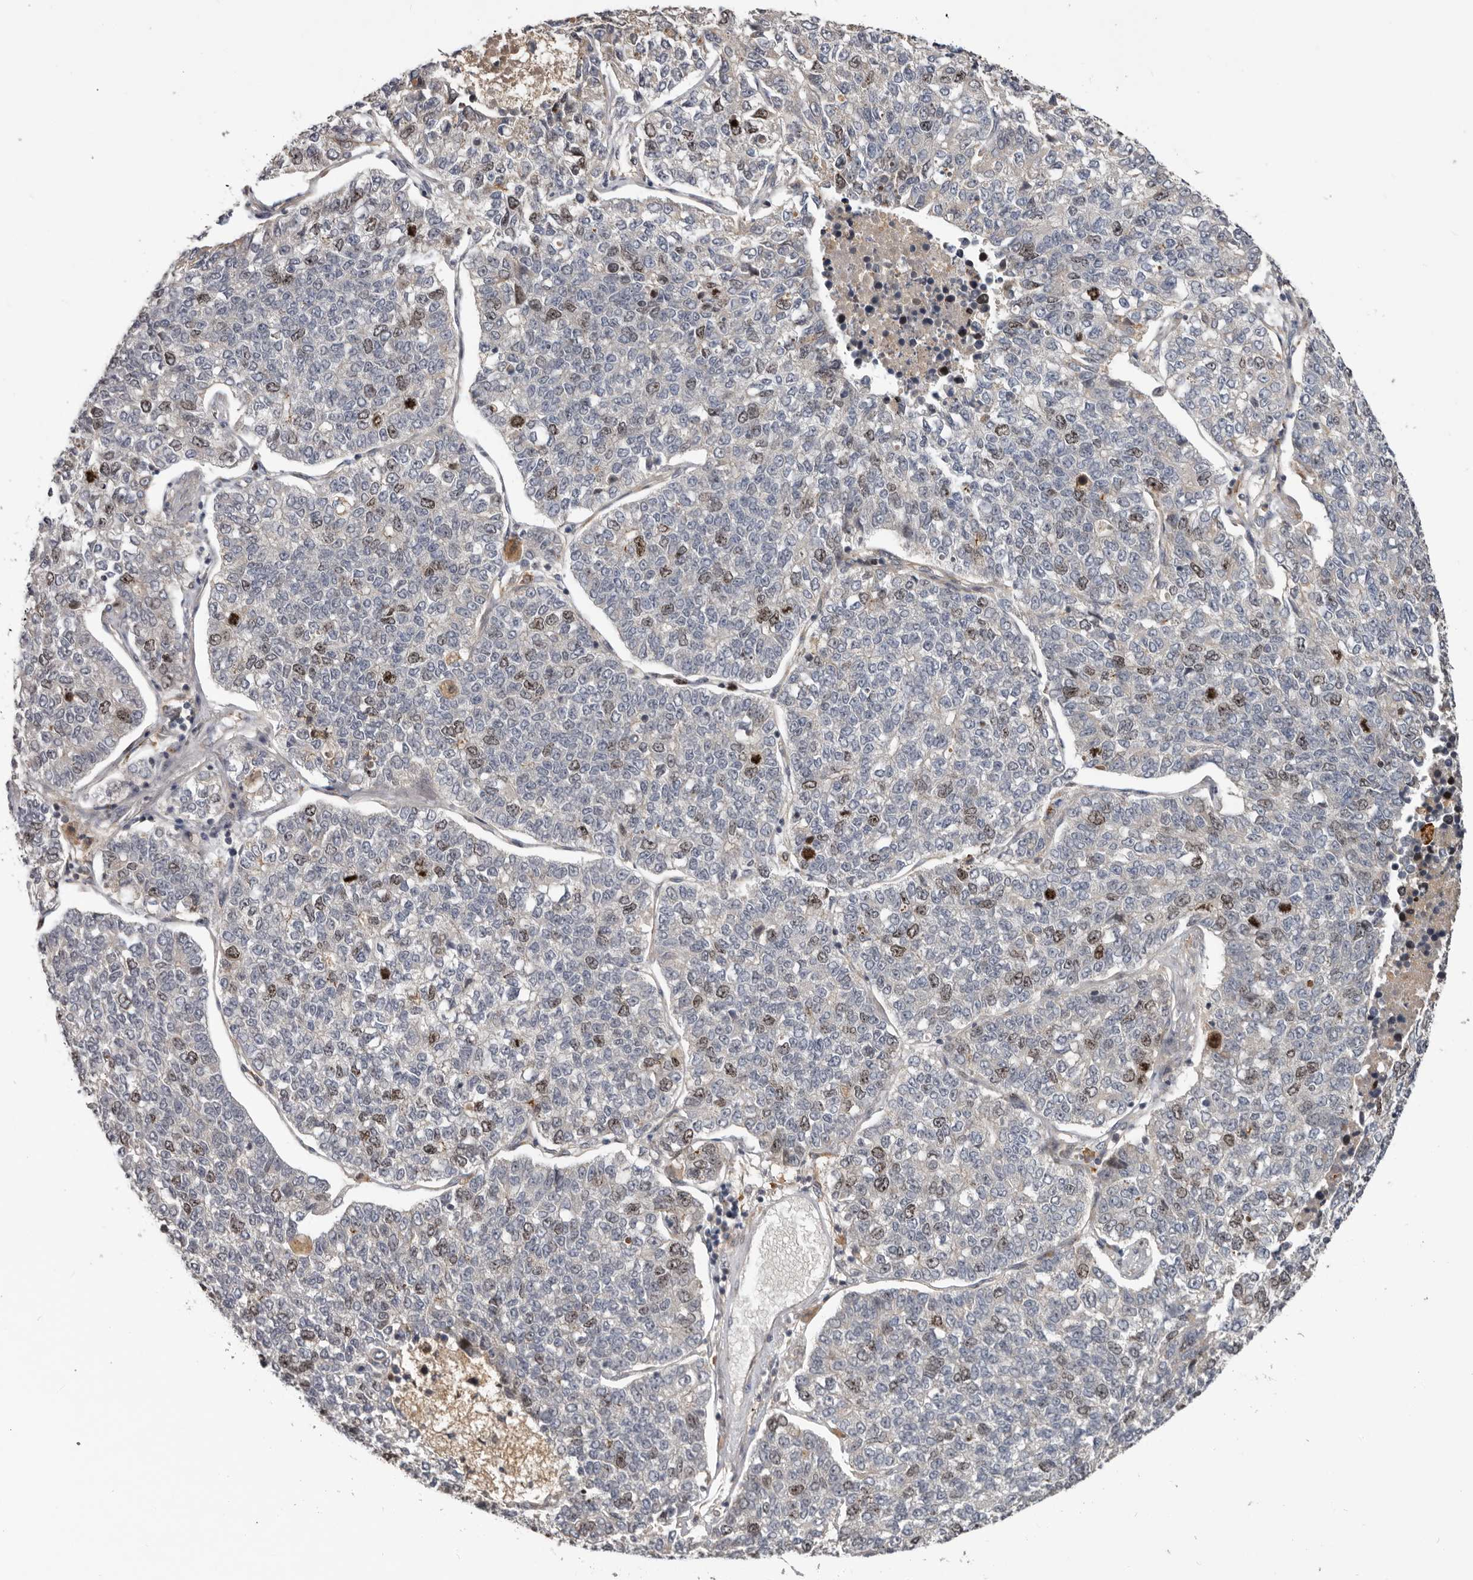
{"staining": {"intensity": "moderate", "quantity": "25%-75%", "location": "nuclear"}, "tissue": "lung cancer", "cell_type": "Tumor cells", "image_type": "cancer", "snomed": [{"axis": "morphology", "description": "Adenocarcinoma, NOS"}, {"axis": "topography", "description": "Lung"}], "caption": "This is a micrograph of immunohistochemistry (IHC) staining of lung adenocarcinoma, which shows moderate staining in the nuclear of tumor cells.", "gene": "CDCA8", "patient": {"sex": "male", "age": 49}}